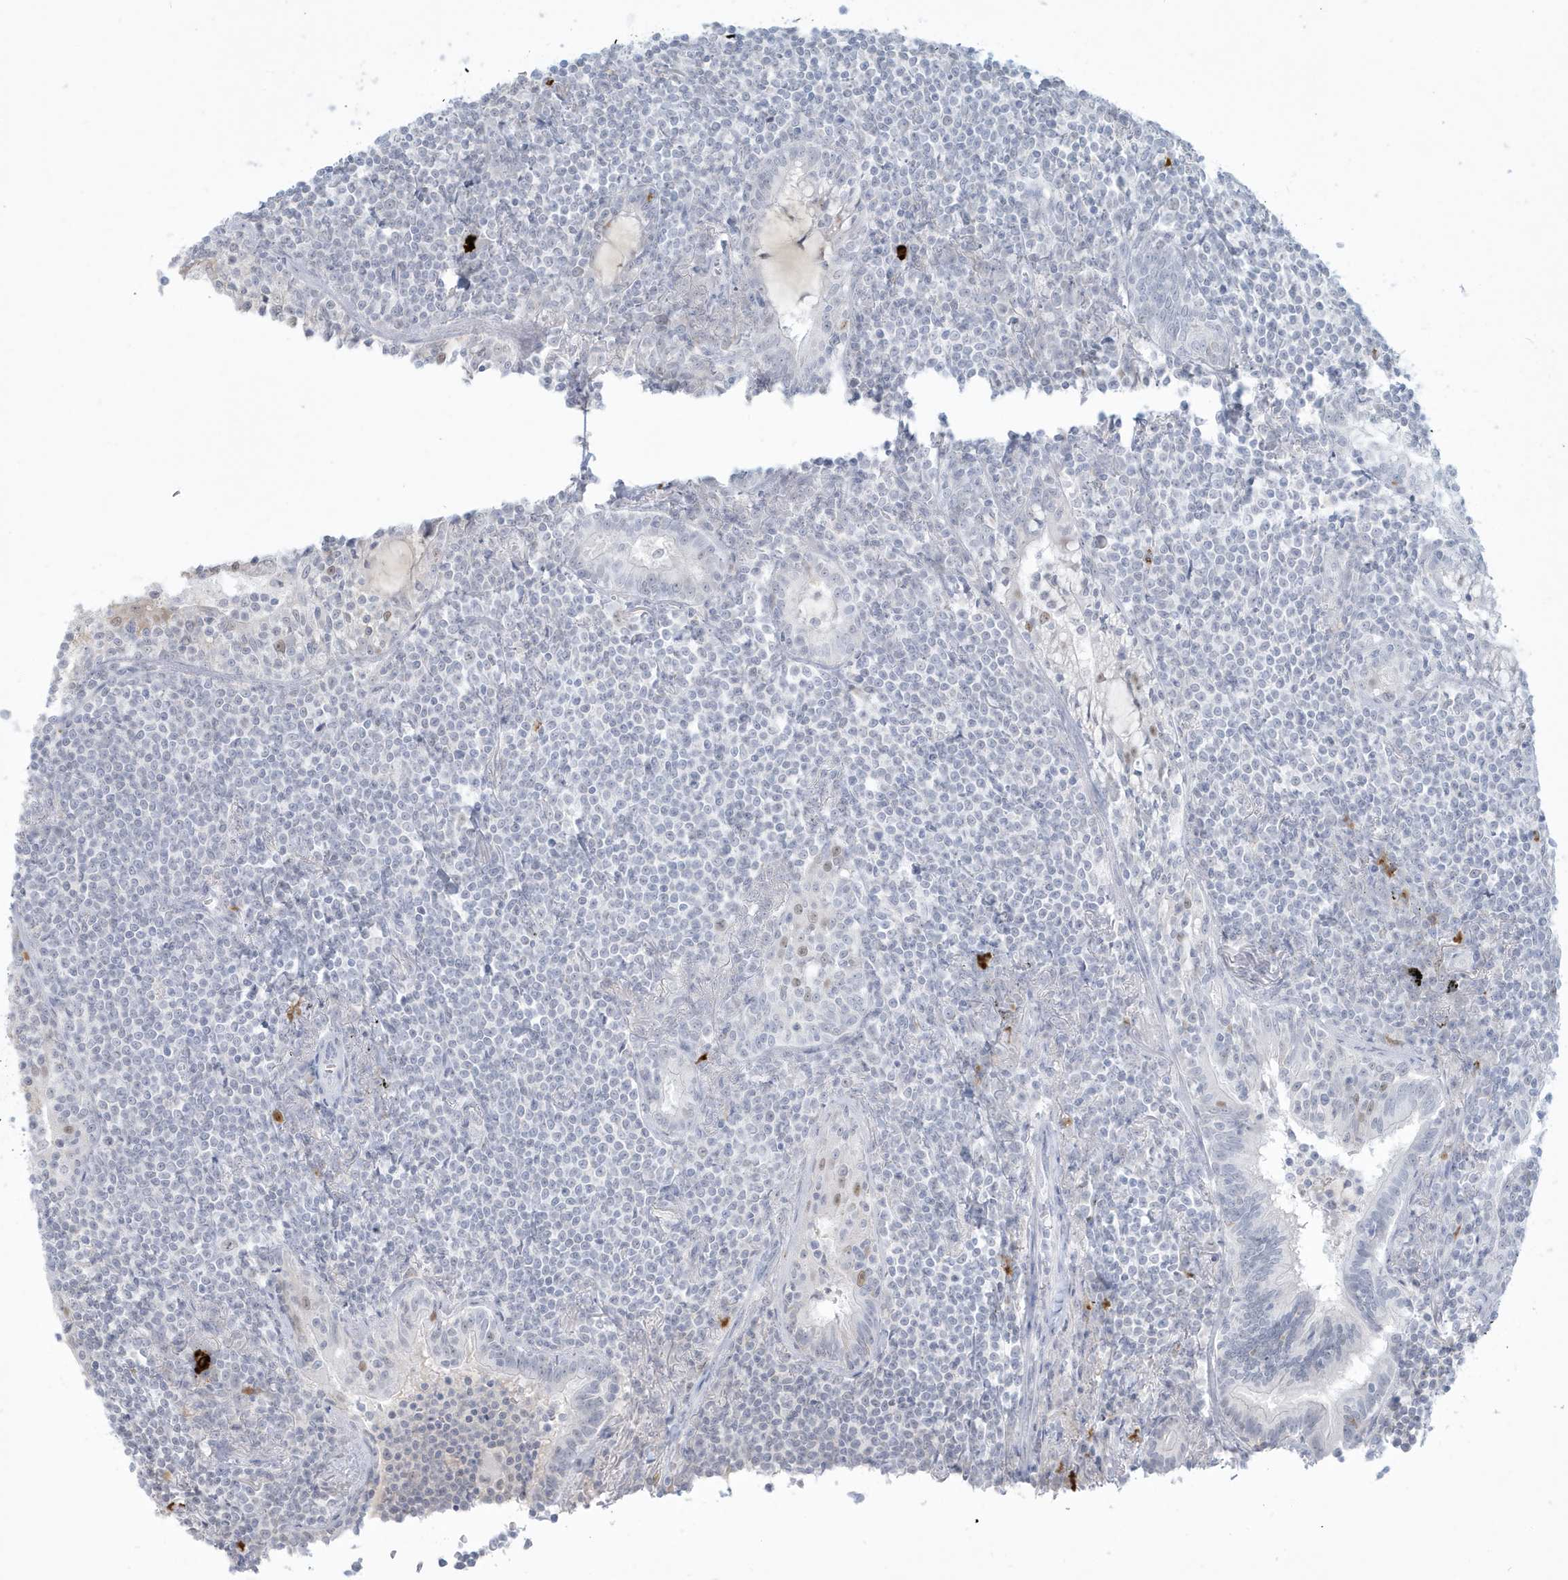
{"staining": {"intensity": "negative", "quantity": "none", "location": "none"}, "tissue": "lymphoma", "cell_type": "Tumor cells", "image_type": "cancer", "snomed": [{"axis": "morphology", "description": "Malignant lymphoma, non-Hodgkin's type, Low grade"}, {"axis": "topography", "description": "Lung"}], "caption": "Immunohistochemistry (IHC) histopathology image of human lymphoma stained for a protein (brown), which displays no staining in tumor cells.", "gene": "HERC6", "patient": {"sex": "female", "age": 71}}